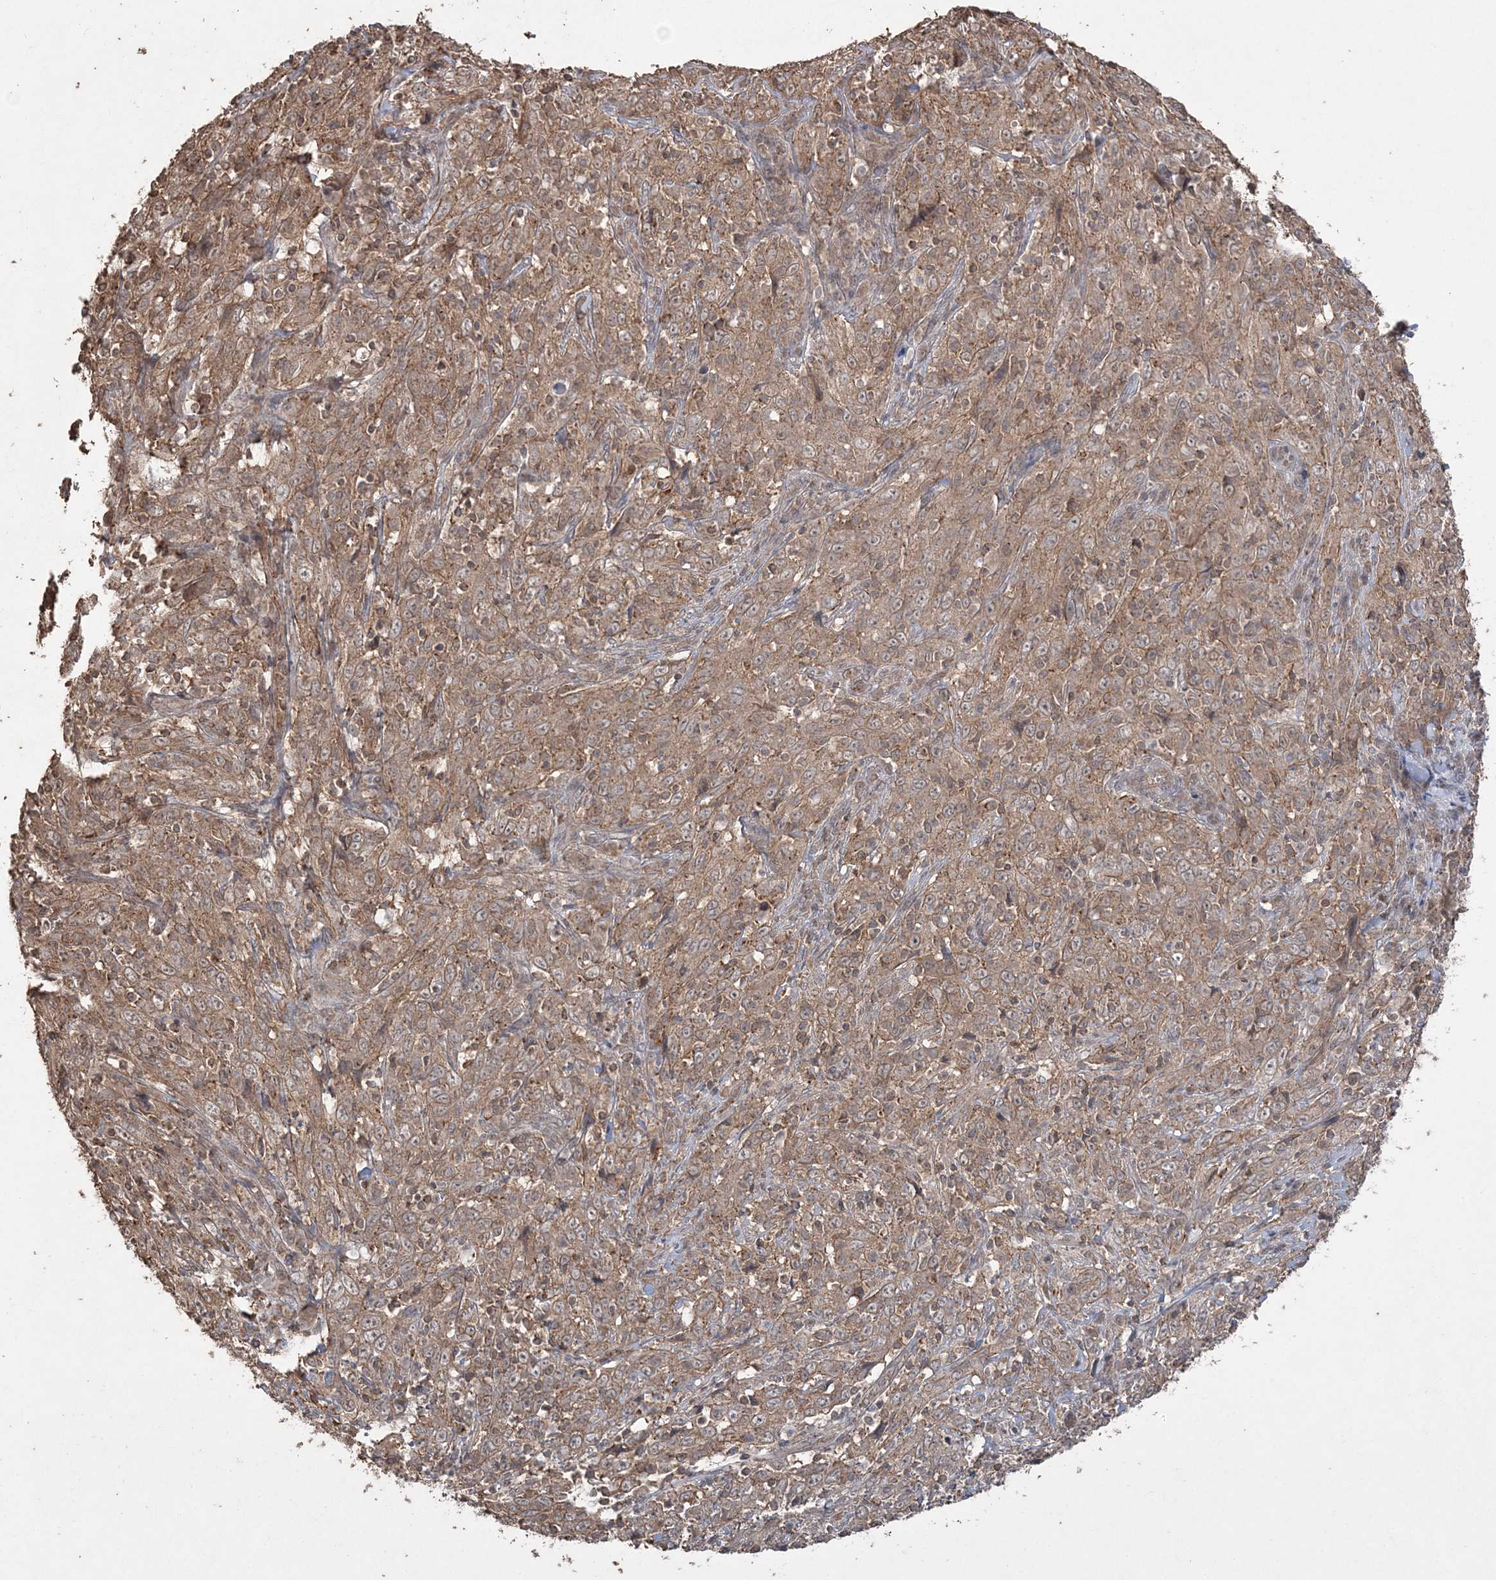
{"staining": {"intensity": "moderate", "quantity": ">75%", "location": "cytoplasmic/membranous"}, "tissue": "cervical cancer", "cell_type": "Tumor cells", "image_type": "cancer", "snomed": [{"axis": "morphology", "description": "Squamous cell carcinoma, NOS"}, {"axis": "topography", "description": "Cervix"}], "caption": "Cervical cancer was stained to show a protein in brown. There is medium levels of moderate cytoplasmic/membranous staining in about >75% of tumor cells.", "gene": "EHHADH", "patient": {"sex": "female", "age": 46}}